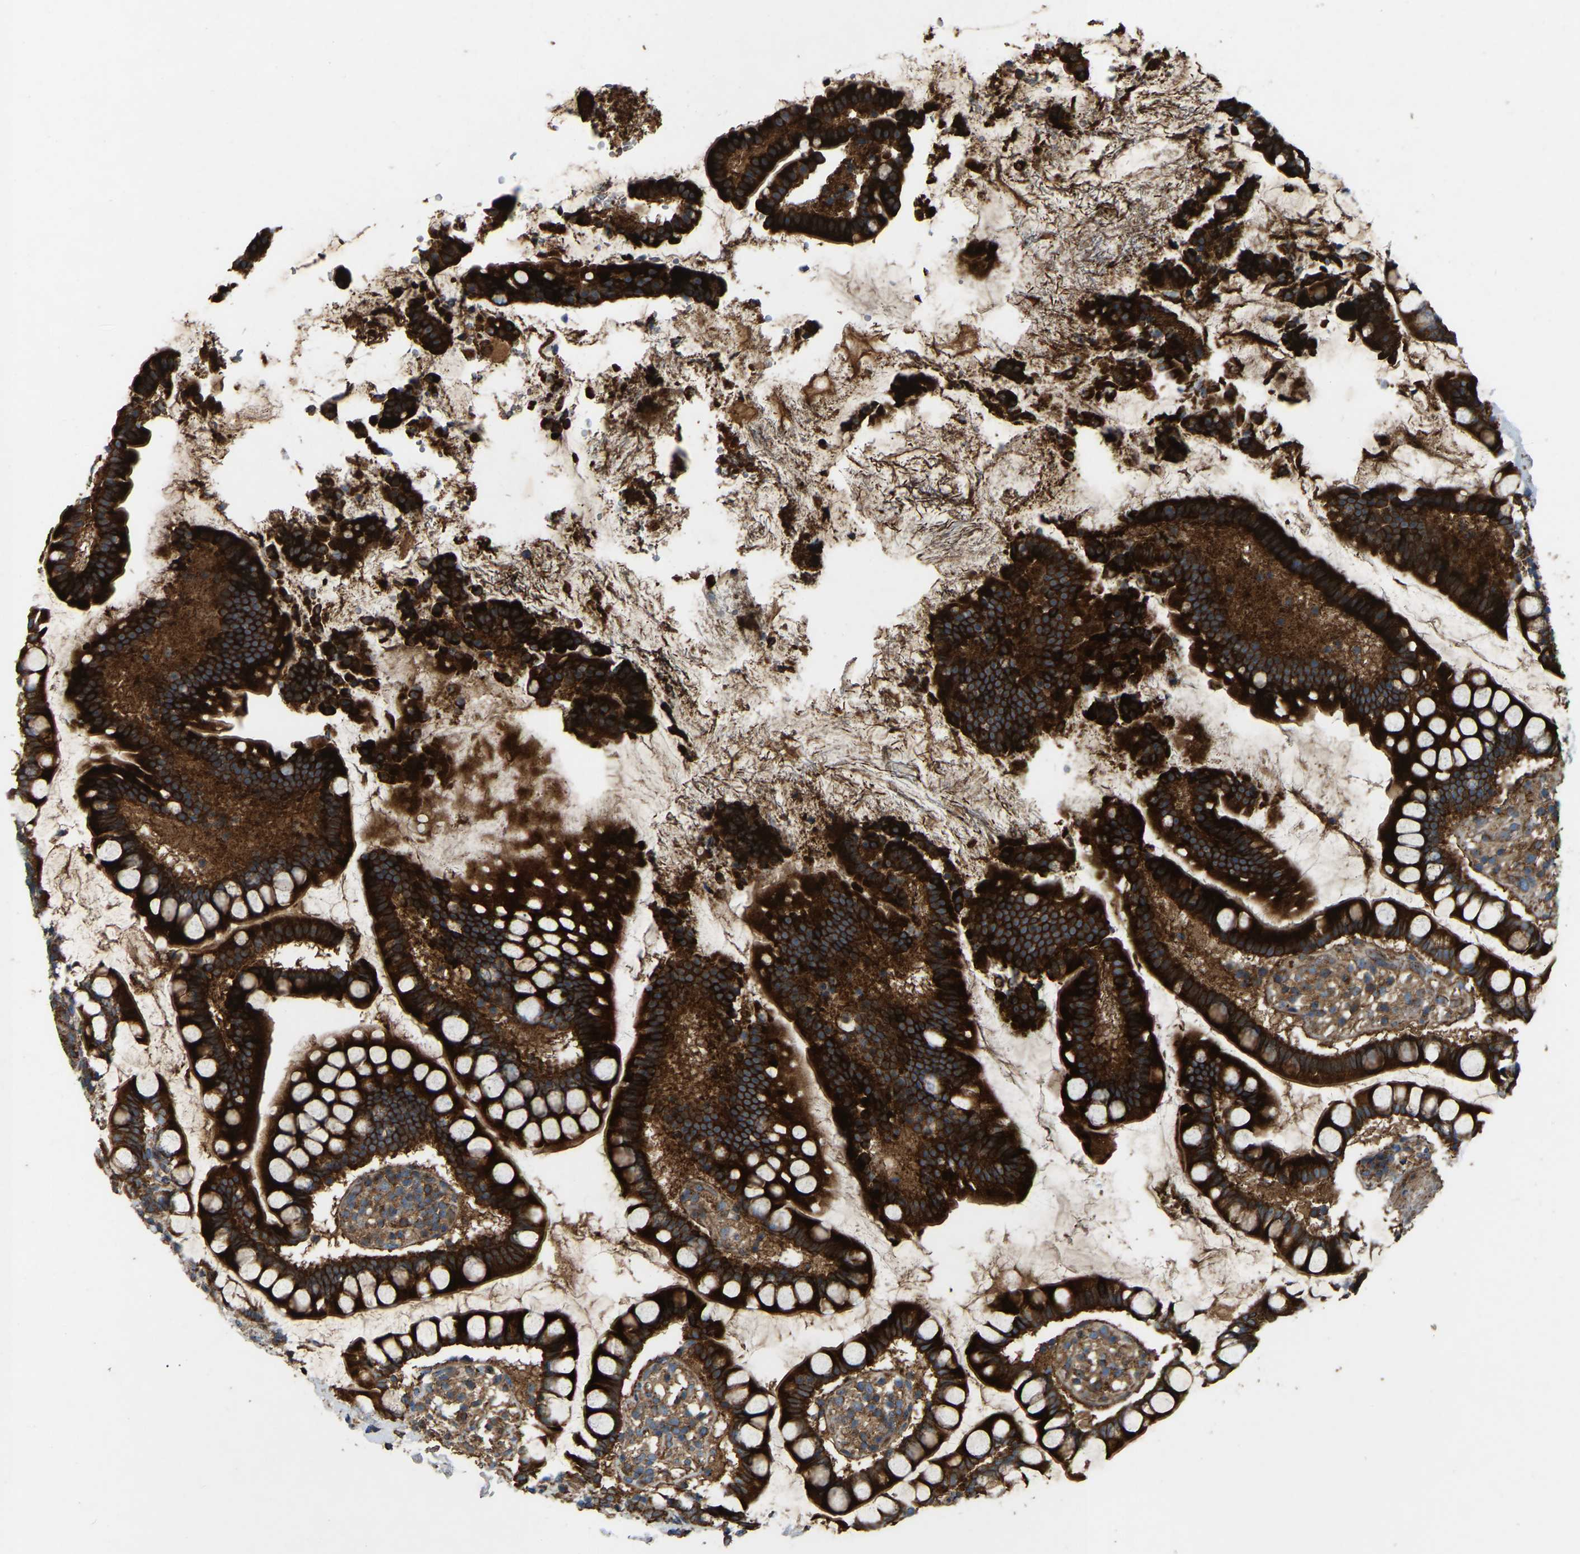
{"staining": {"intensity": "strong", "quantity": ">75%", "location": "cytoplasmic/membranous"}, "tissue": "small intestine", "cell_type": "Glandular cells", "image_type": "normal", "snomed": [{"axis": "morphology", "description": "Normal tissue, NOS"}, {"axis": "topography", "description": "Small intestine"}], "caption": "Protein expression analysis of unremarkable human small intestine reveals strong cytoplasmic/membranous positivity in approximately >75% of glandular cells. (DAB IHC, brown staining for protein, blue staining for nuclei).", "gene": "SAMD9L", "patient": {"sex": "female", "age": 84}}